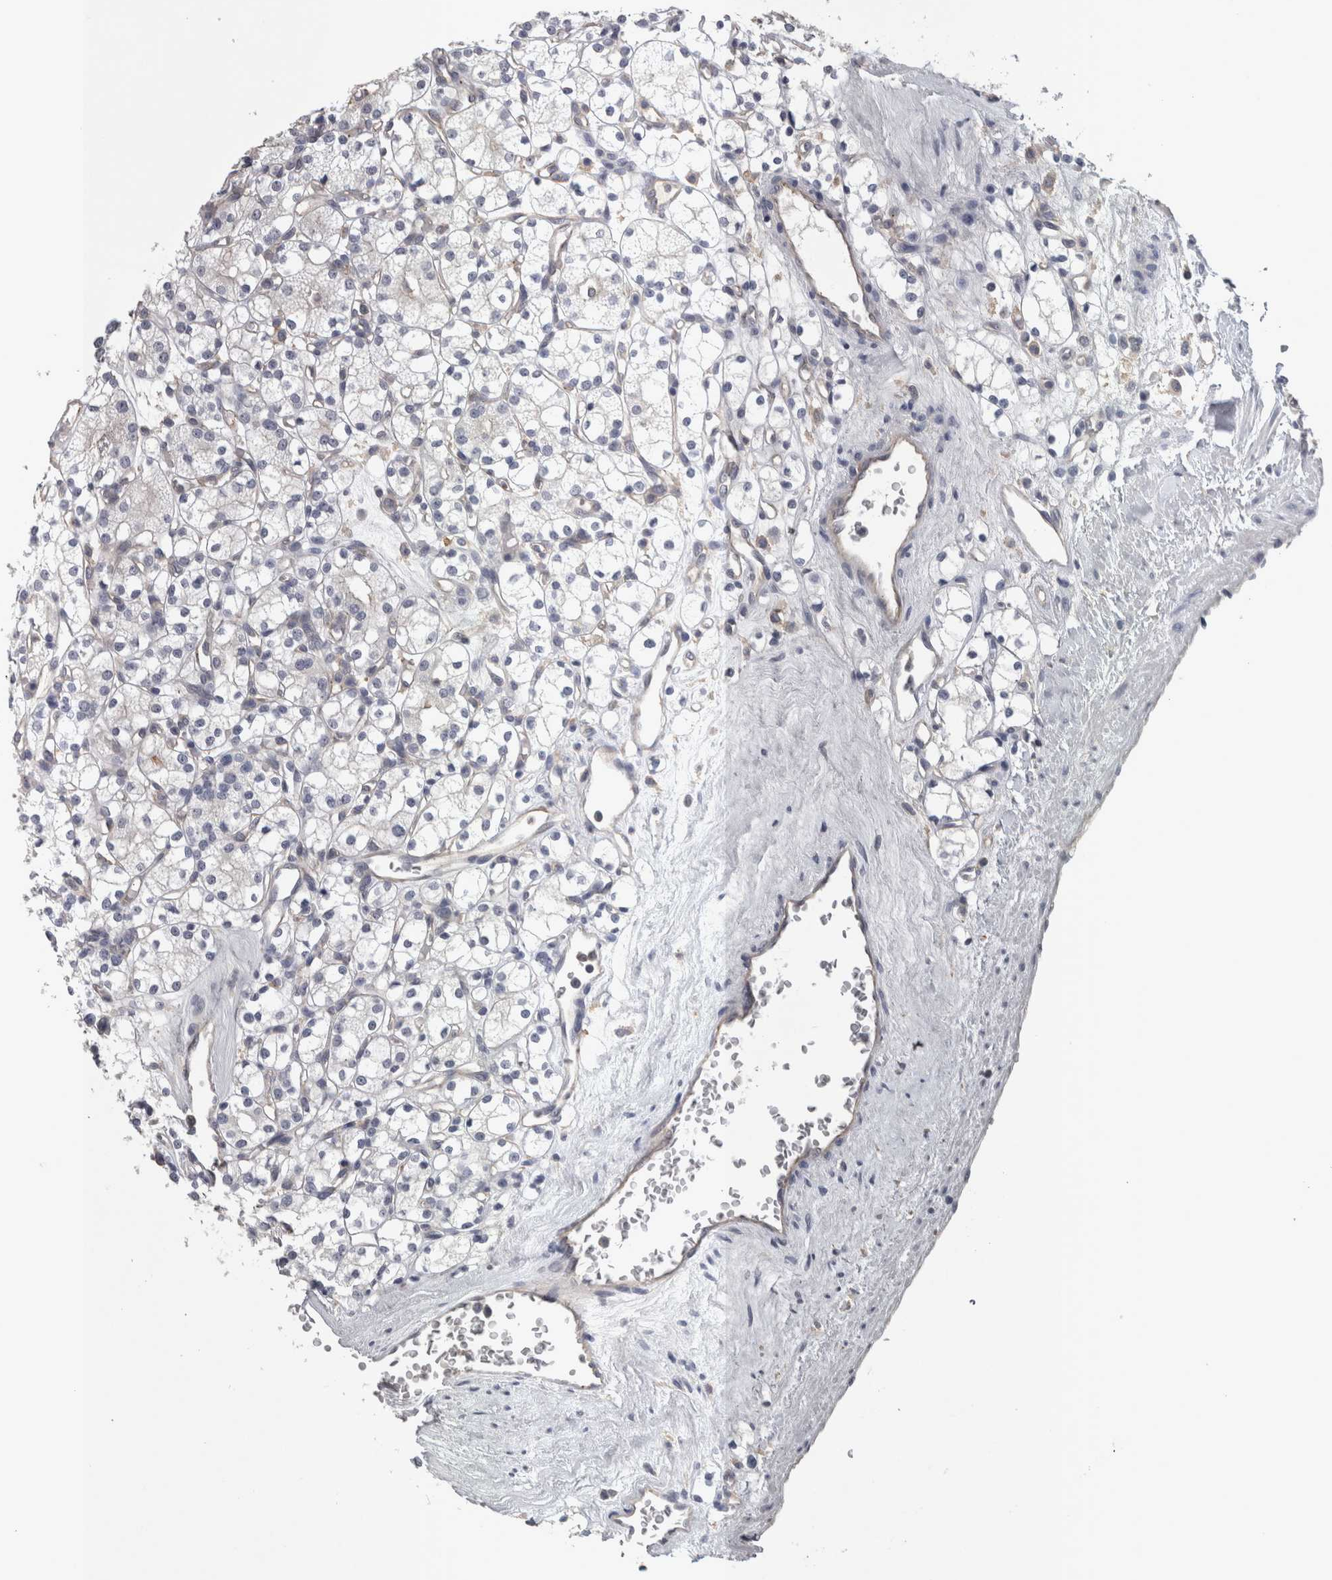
{"staining": {"intensity": "negative", "quantity": "none", "location": "none"}, "tissue": "renal cancer", "cell_type": "Tumor cells", "image_type": "cancer", "snomed": [{"axis": "morphology", "description": "Adenocarcinoma, NOS"}, {"axis": "topography", "description": "Kidney"}], "caption": "Histopathology image shows no protein positivity in tumor cells of renal cancer (adenocarcinoma) tissue.", "gene": "LYZL6", "patient": {"sex": "male", "age": 77}}